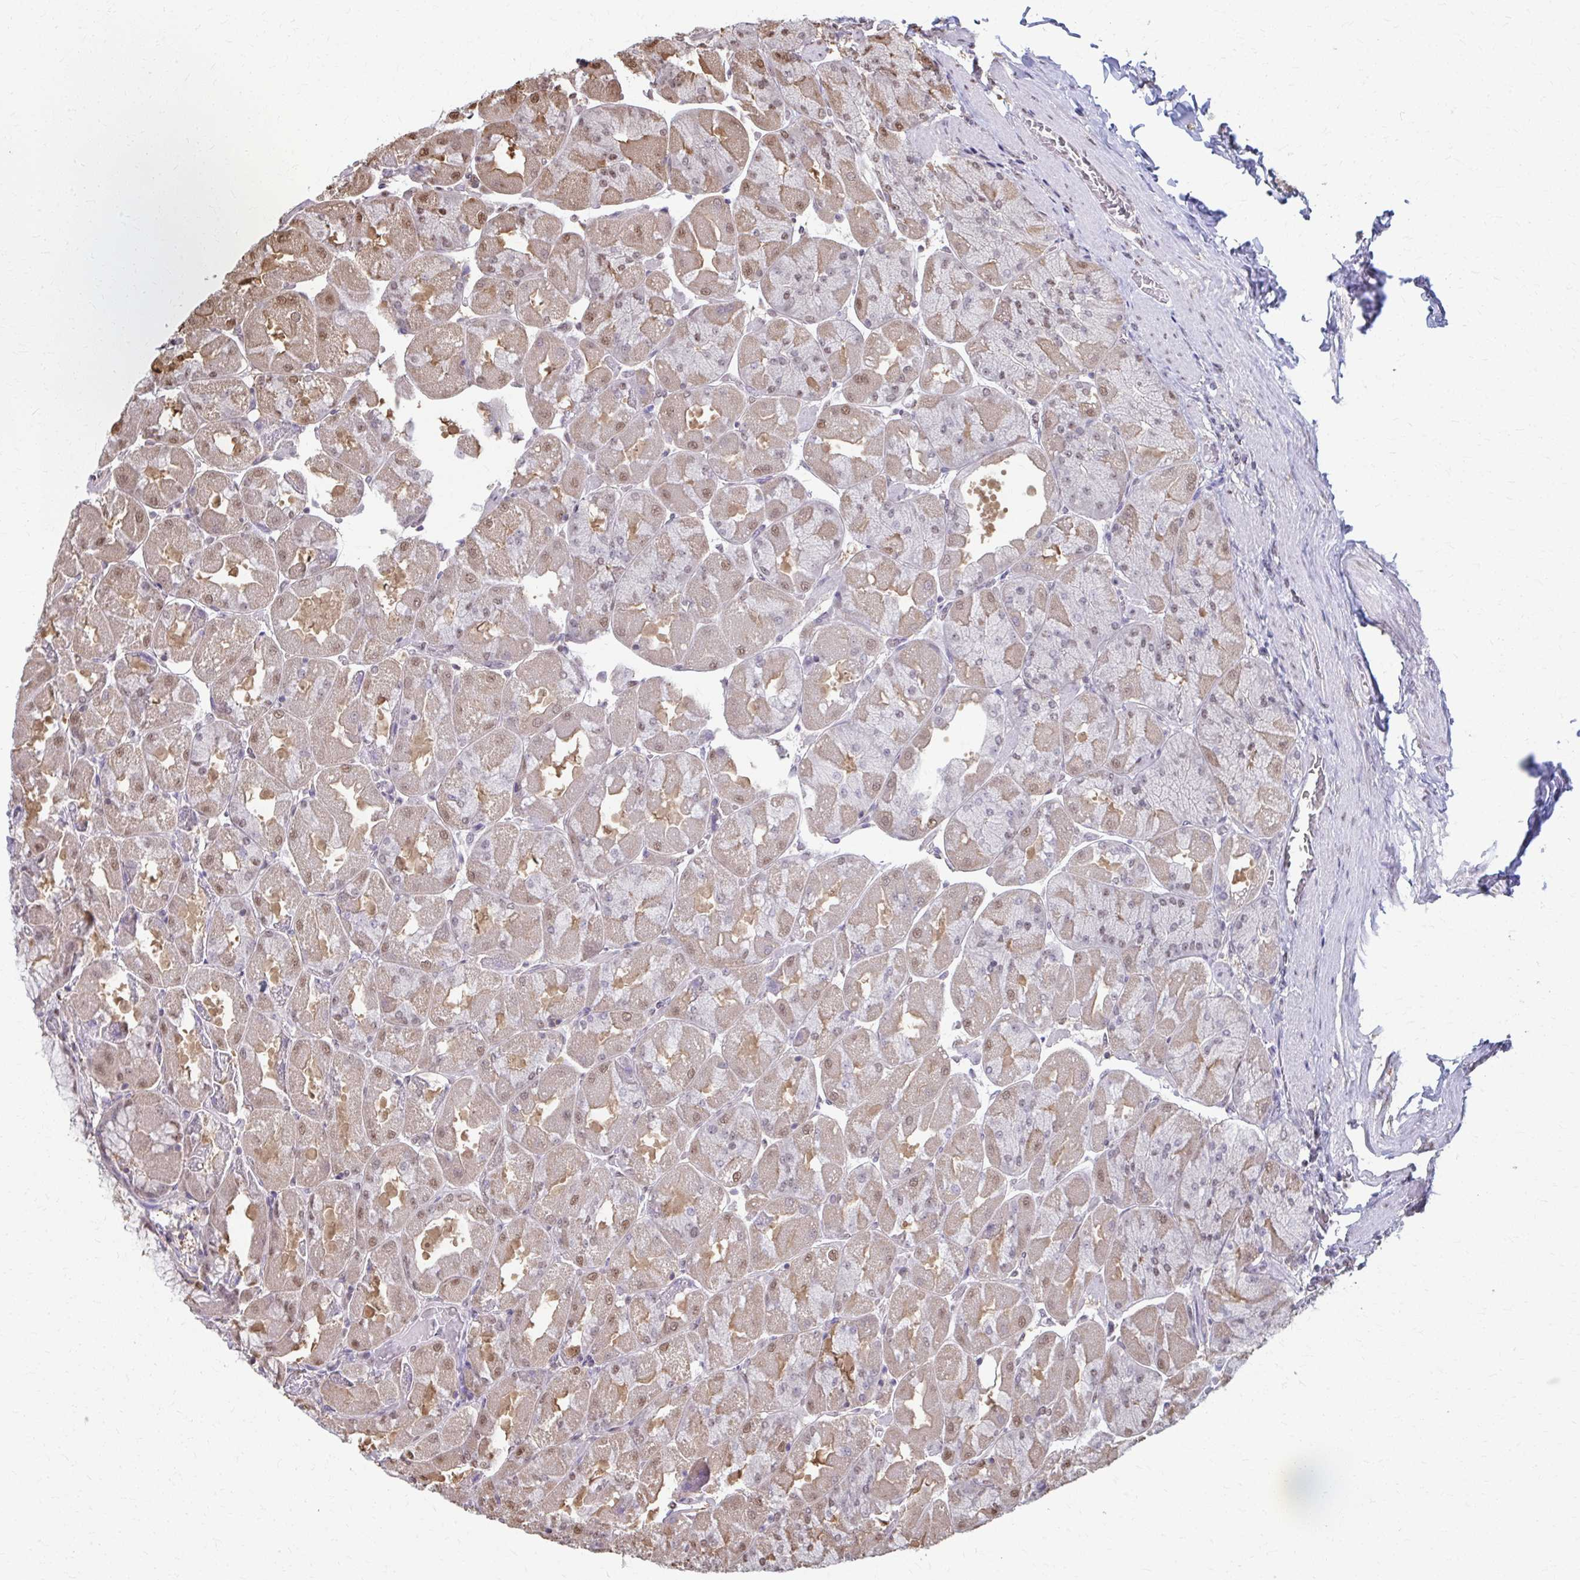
{"staining": {"intensity": "moderate", "quantity": "25%-75%", "location": "cytoplasmic/membranous,nuclear"}, "tissue": "stomach", "cell_type": "Glandular cells", "image_type": "normal", "snomed": [{"axis": "morphology", "description": "Normal tissue, NOS"}, {"axis": "topography", "description": "Stomach"}], "caption": "An immunohistochemistry histopathology image of benign tissue is shown. Protein staining in brown highlights moderate cytoplasmic/membranous,nuclear positivity in stomach within glandular cells.", "gene": "ING4", "patient": {"sex": "female", "age": 61}}